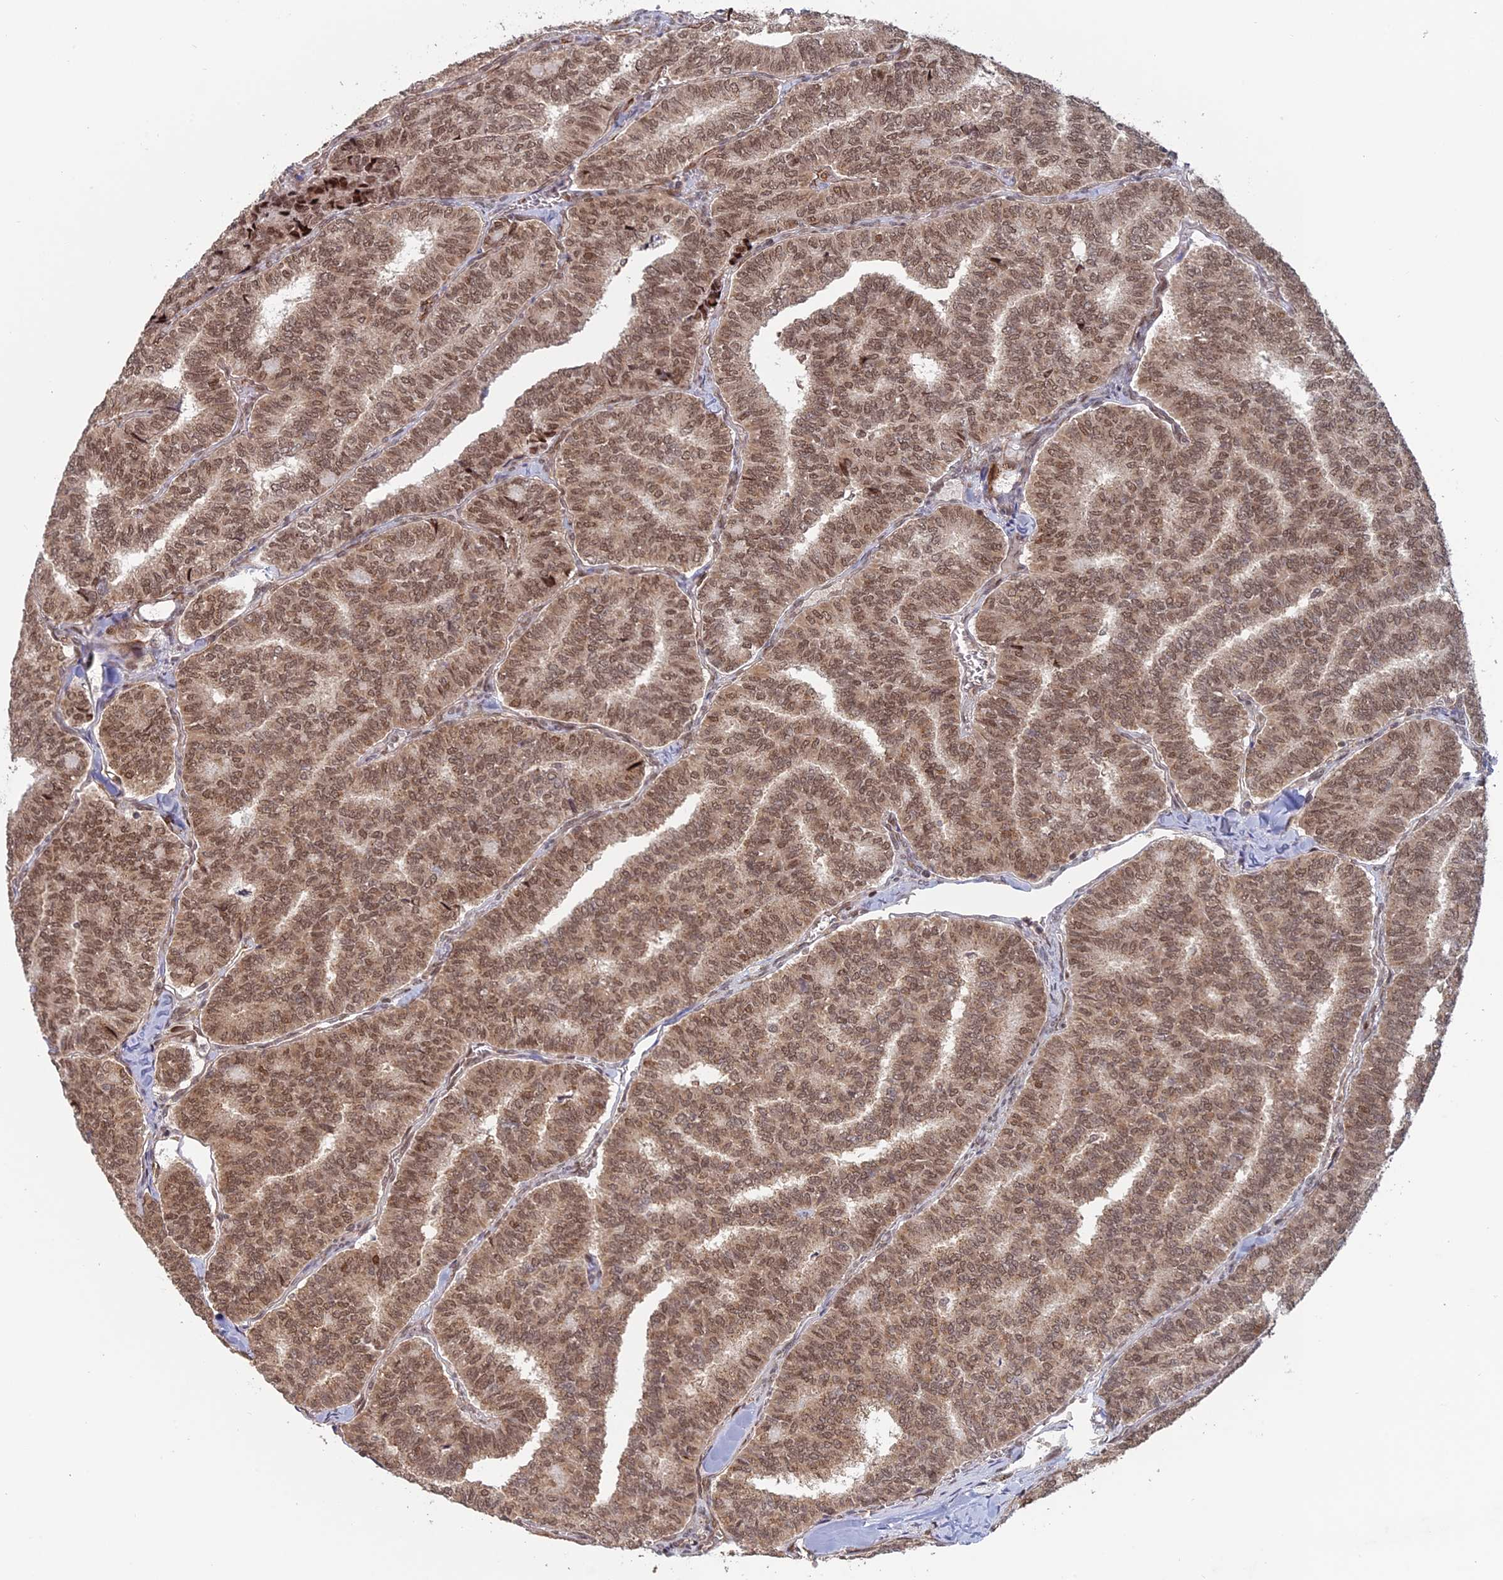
{"staining": {"intensity": "moderate", "quantity": ">75%", "location": "nuclear"}, "tissue": "thyroid cancer", "cell_type": "Tumor cells", "image_type": "cancer", "snomed": [{"axis": "morphology", "description": "Papillary adenocarcinoma, NOS"}, {"axis": "topography", "description": "Thyroid gland"}], "caption": "An immunohistochemistry (IHC) histopathology image of tumor tissue is shown. Protein staining in brown shows moderate nuclear positivity in thyroid cancer (papillary adenocarcinoma) within tumor cells.", "gene": "PKIG", "patient": {"sex": "female", "age": 35}}